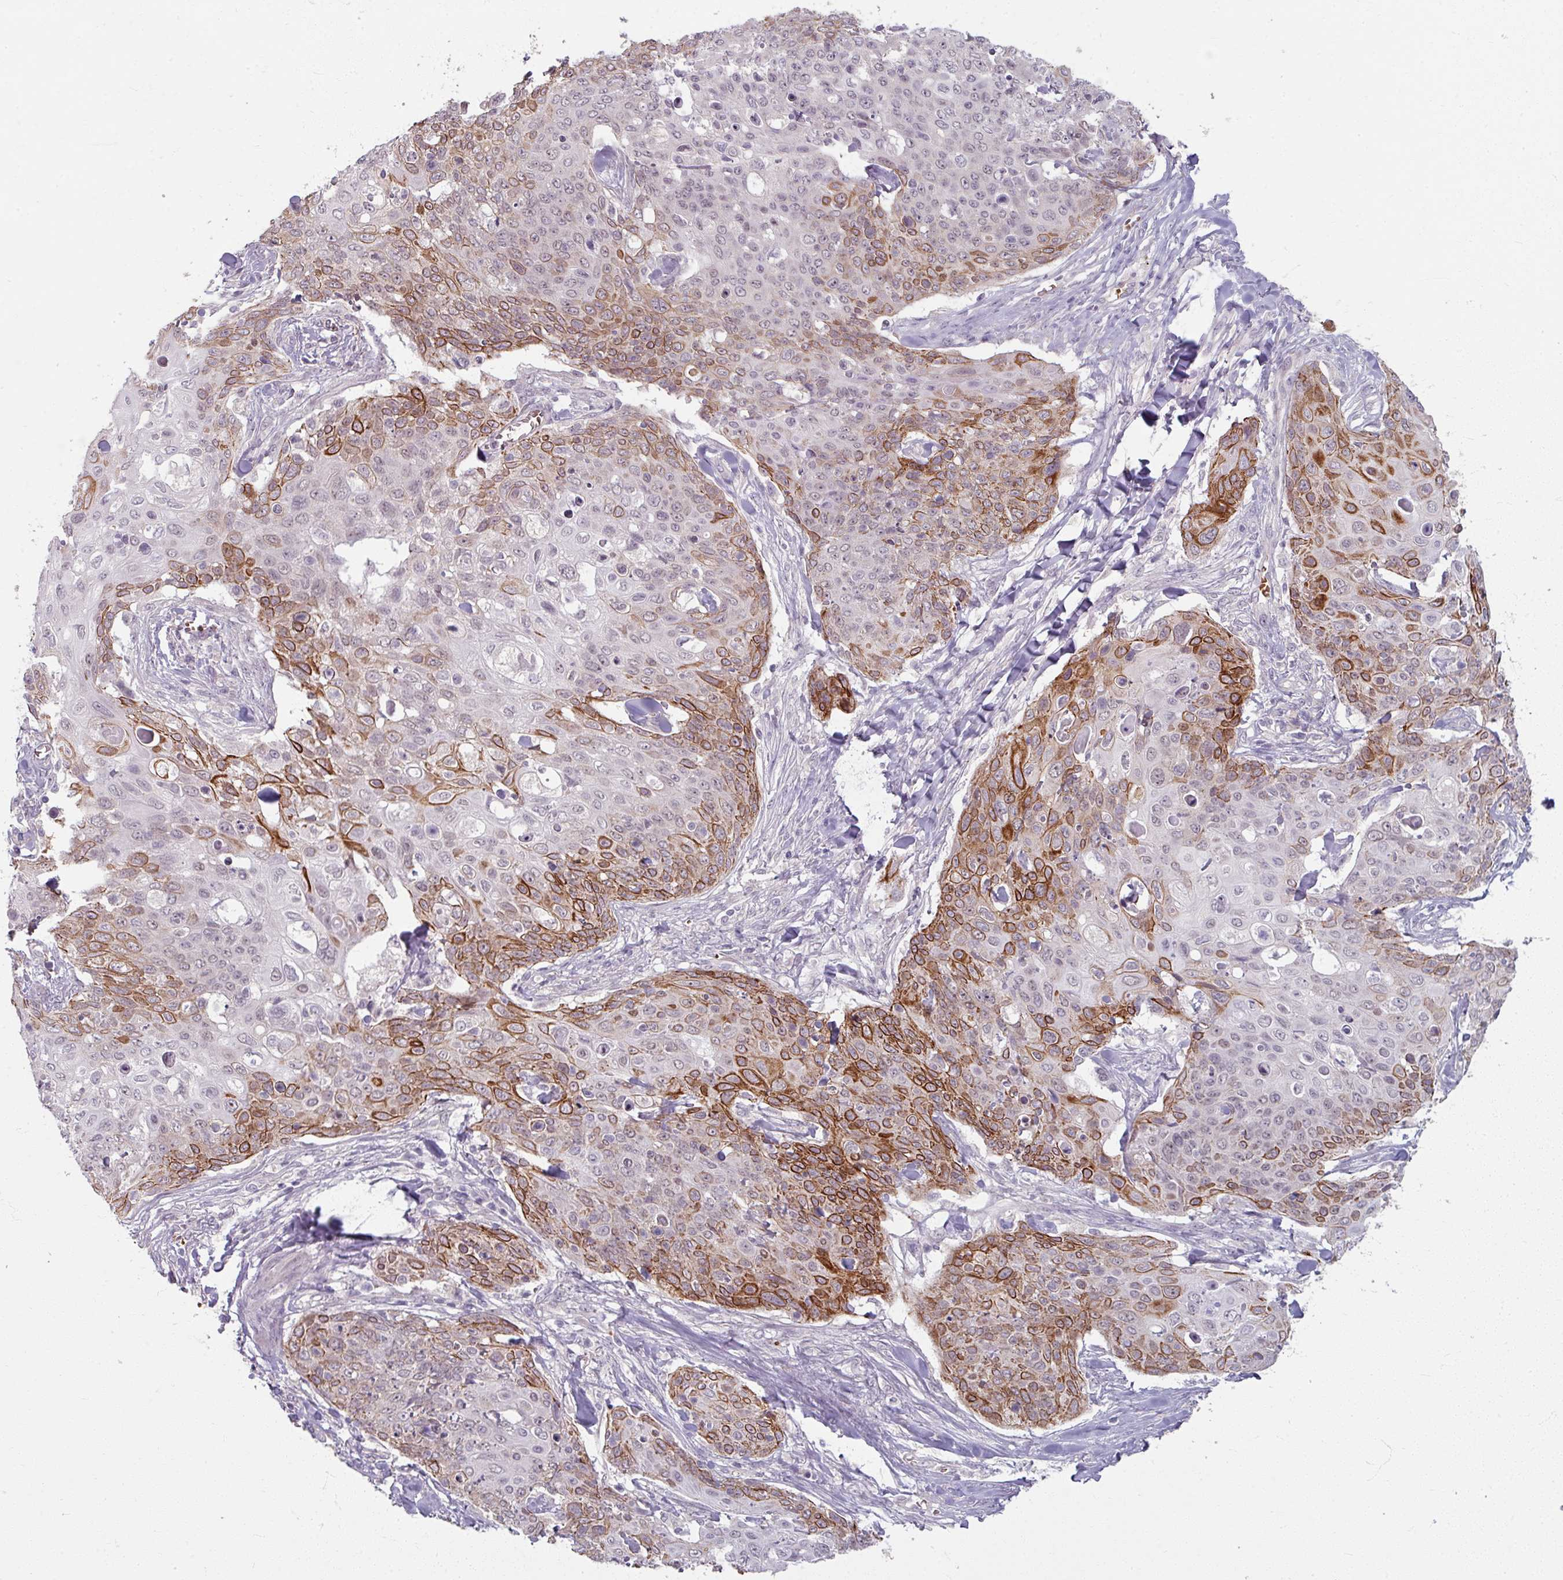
{"staining": {"intensity": "strong", "quantity": "25%-75%", "location": "cytoplasmic/membranous"}, "tissue": "skin cancer", "cell_type": "Tumor cells", "image_type": "cancer", "snomed": [{"axis": "morphology", "description": "Squamous cell carcinoma, NOS"}, {"axis": "topography", "description": "Skin"}, {"axis": "topography", "description": "Vulva"}], "caption": "Immunohistochemical staining of squamous cell carcinoma (skin) shows high levels of strong cytoplasmic/membranous protein expression in approximately 25%-75% of tumor cells.", "gene": "KMT5C", "patient": {"sex": "female", "age": 85}}